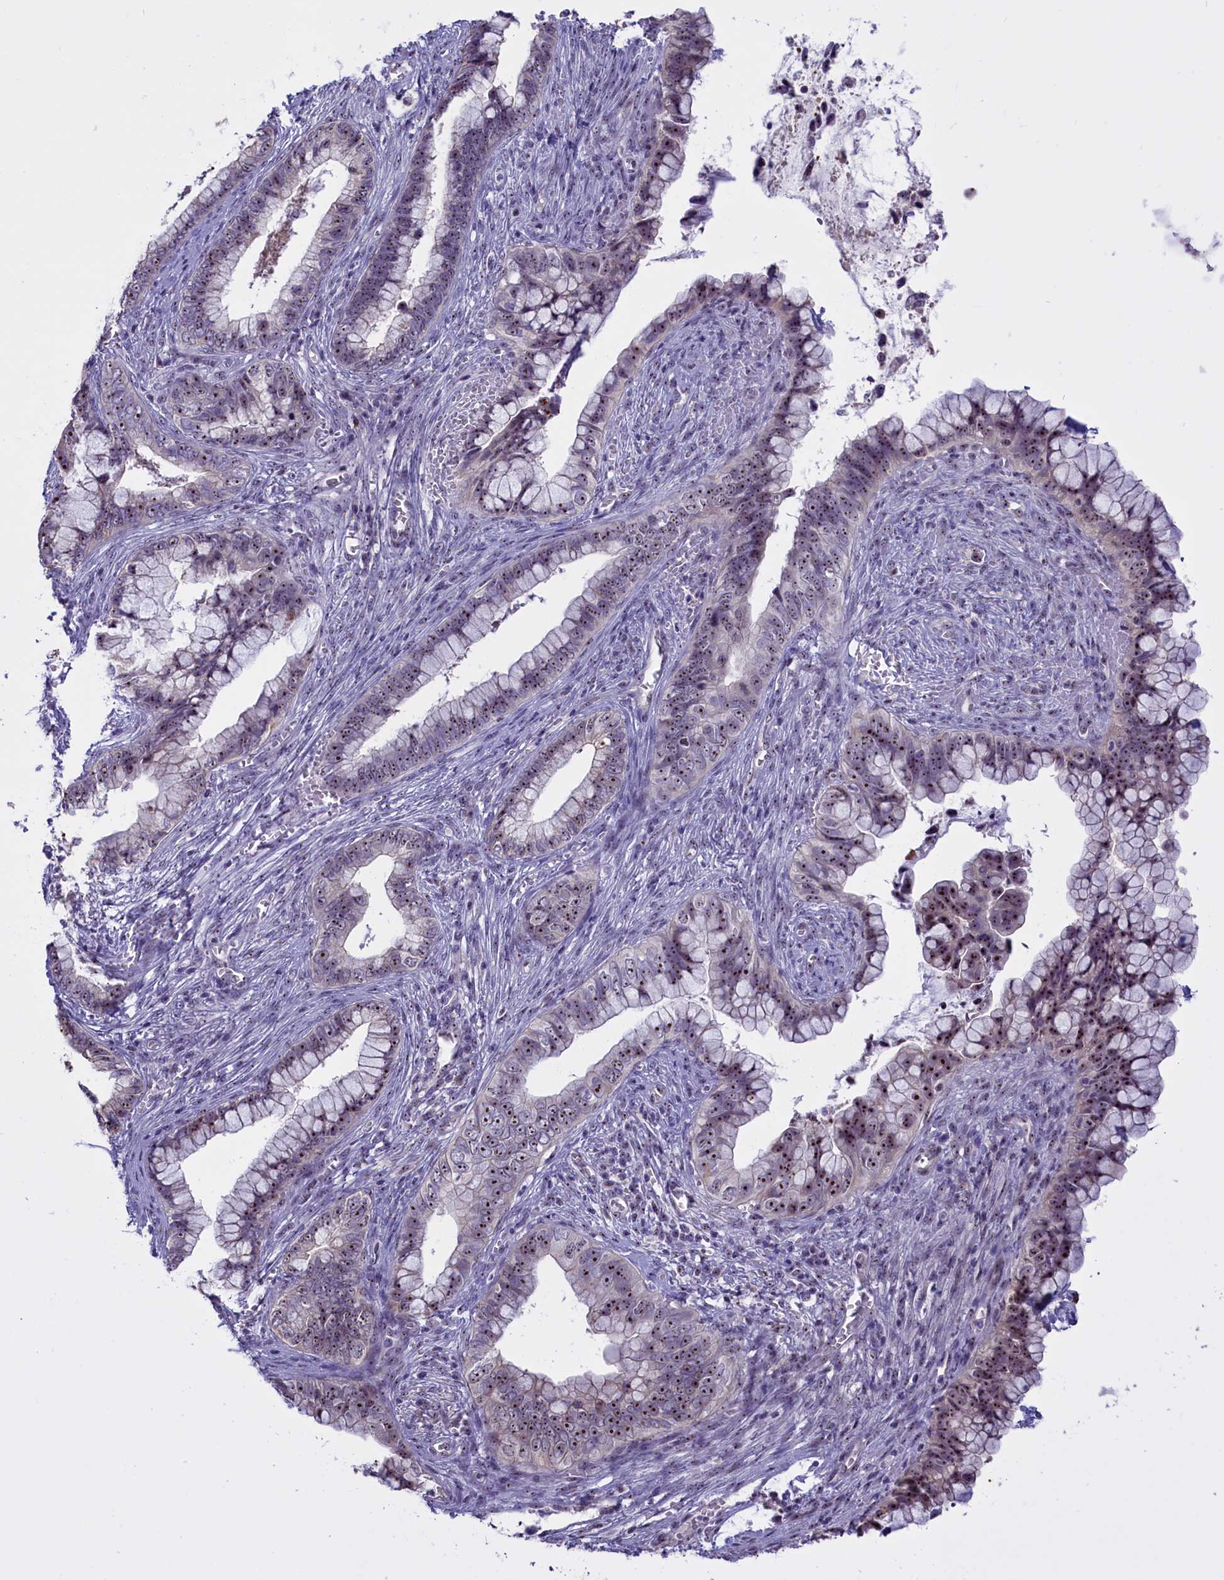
{"staining": {"intensity": "strong", "quantity": "25%-75%", "location": "nuclear"}, "tissue": "cervical cancer", "cell_type": "Tumor cells", "image_type": "cancer", "snomed": [{"axis": "morphology", "description": "Adenocarcinoma, NOS"}, {"axis": "topography", "description": "Cervix"}], "caption": "Immunohistochemical staining of human cervical cancer shows high levels of strong nuclear staining in approximately 25%-75% of tumor cells. The staining was performed using DAB (3,3'-diaminobenzidine) to visualize the protein expression in brown, while the nuclei were stained in blue with hematoxylin (Magnification: 20x).", "gene": "TBL3", "patient": {"sex": "female", "age": 44}}